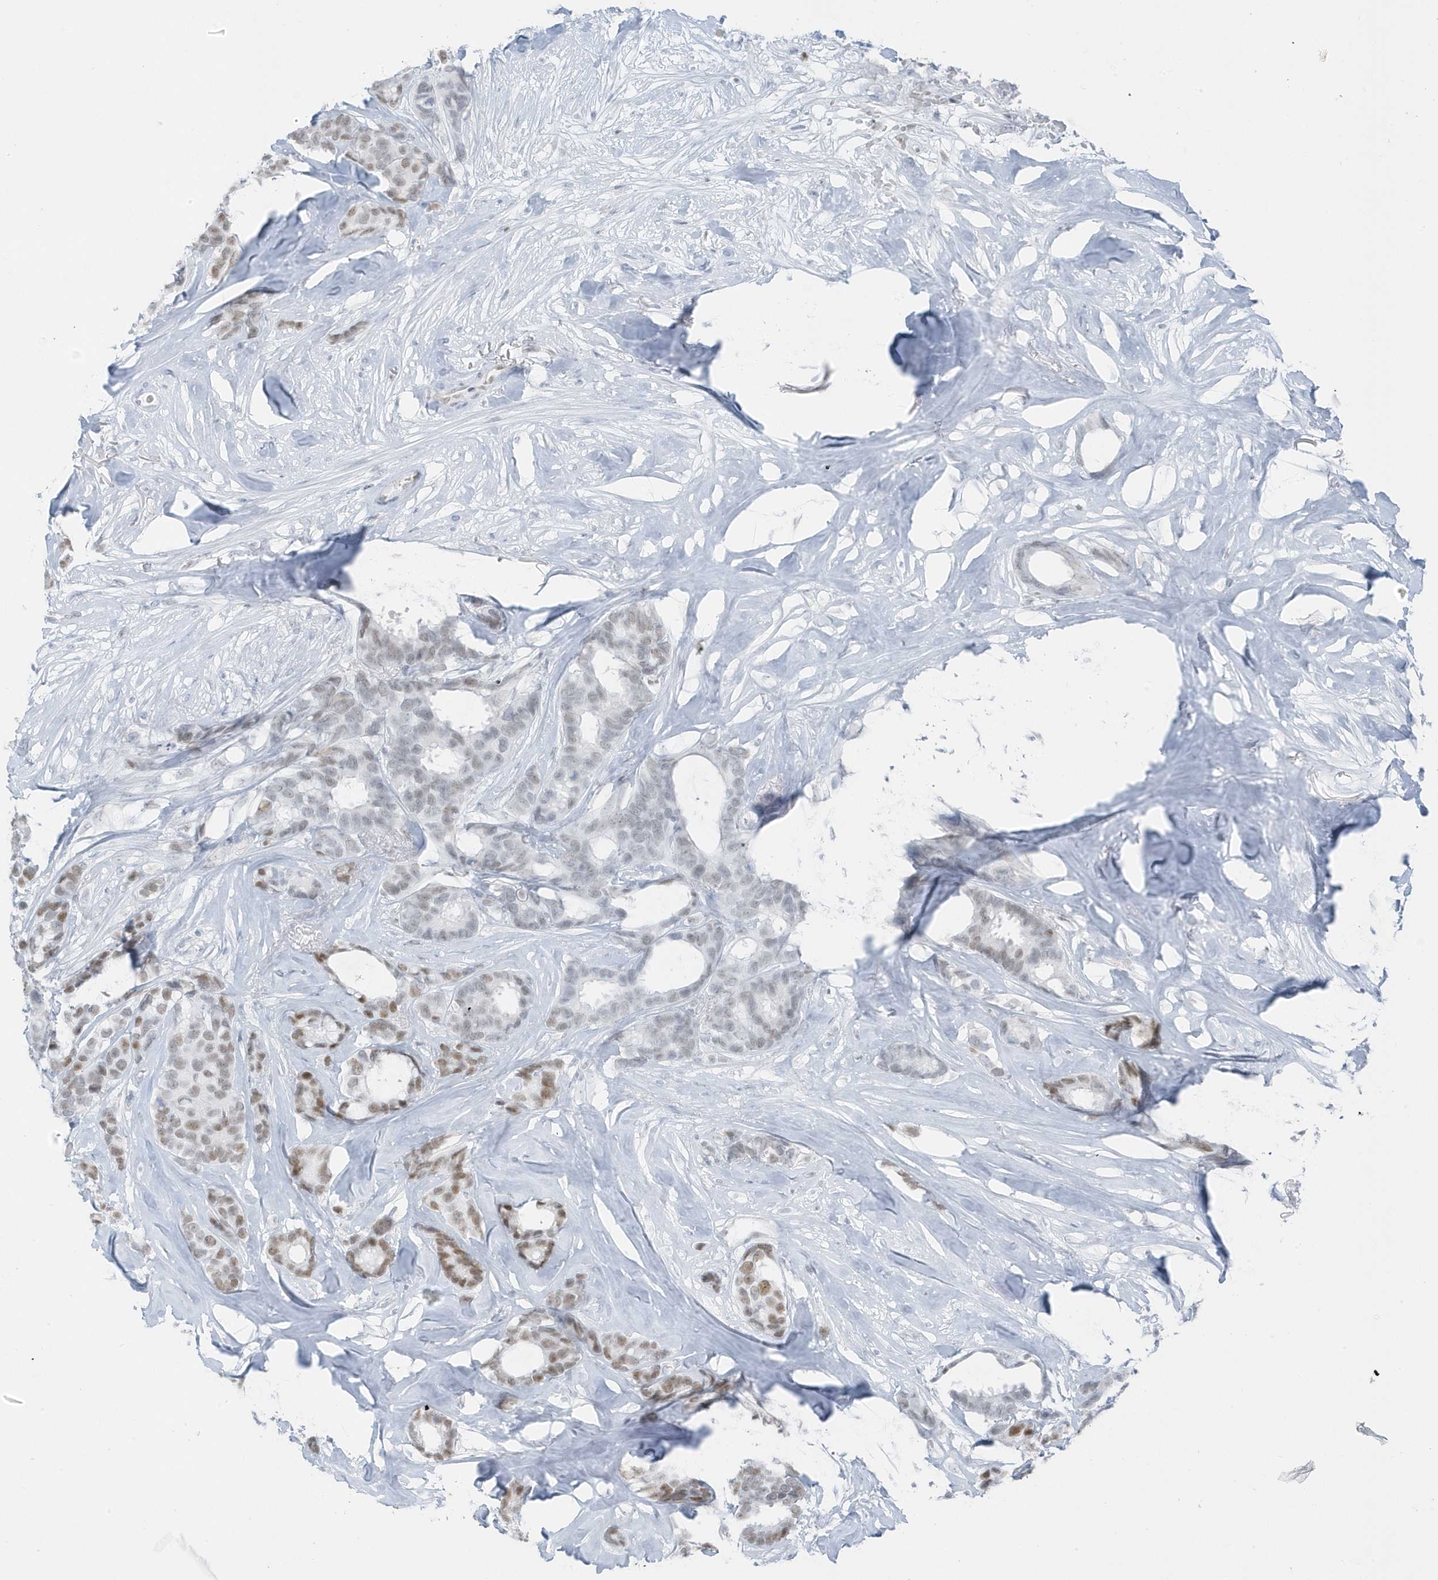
{"staining": {"intensity": "moderate", "quantity": "<25%", "location": "nuclear"}, "tissue": "breast cancer", "cell_type": "Tumor cells", "image_type": "cancer", "snomed": [{"axis": "morphology", "description": "Duct carcinoma"}, {"axis": "topography", "description": "Breast"}], "caption": "Moderate nuclear protein expression is appreciated in about <25% of tumor cells in breast intraductal carcinoma.", "gene": "SMIM34", "patient": {"sex": "female", "age": 87}}